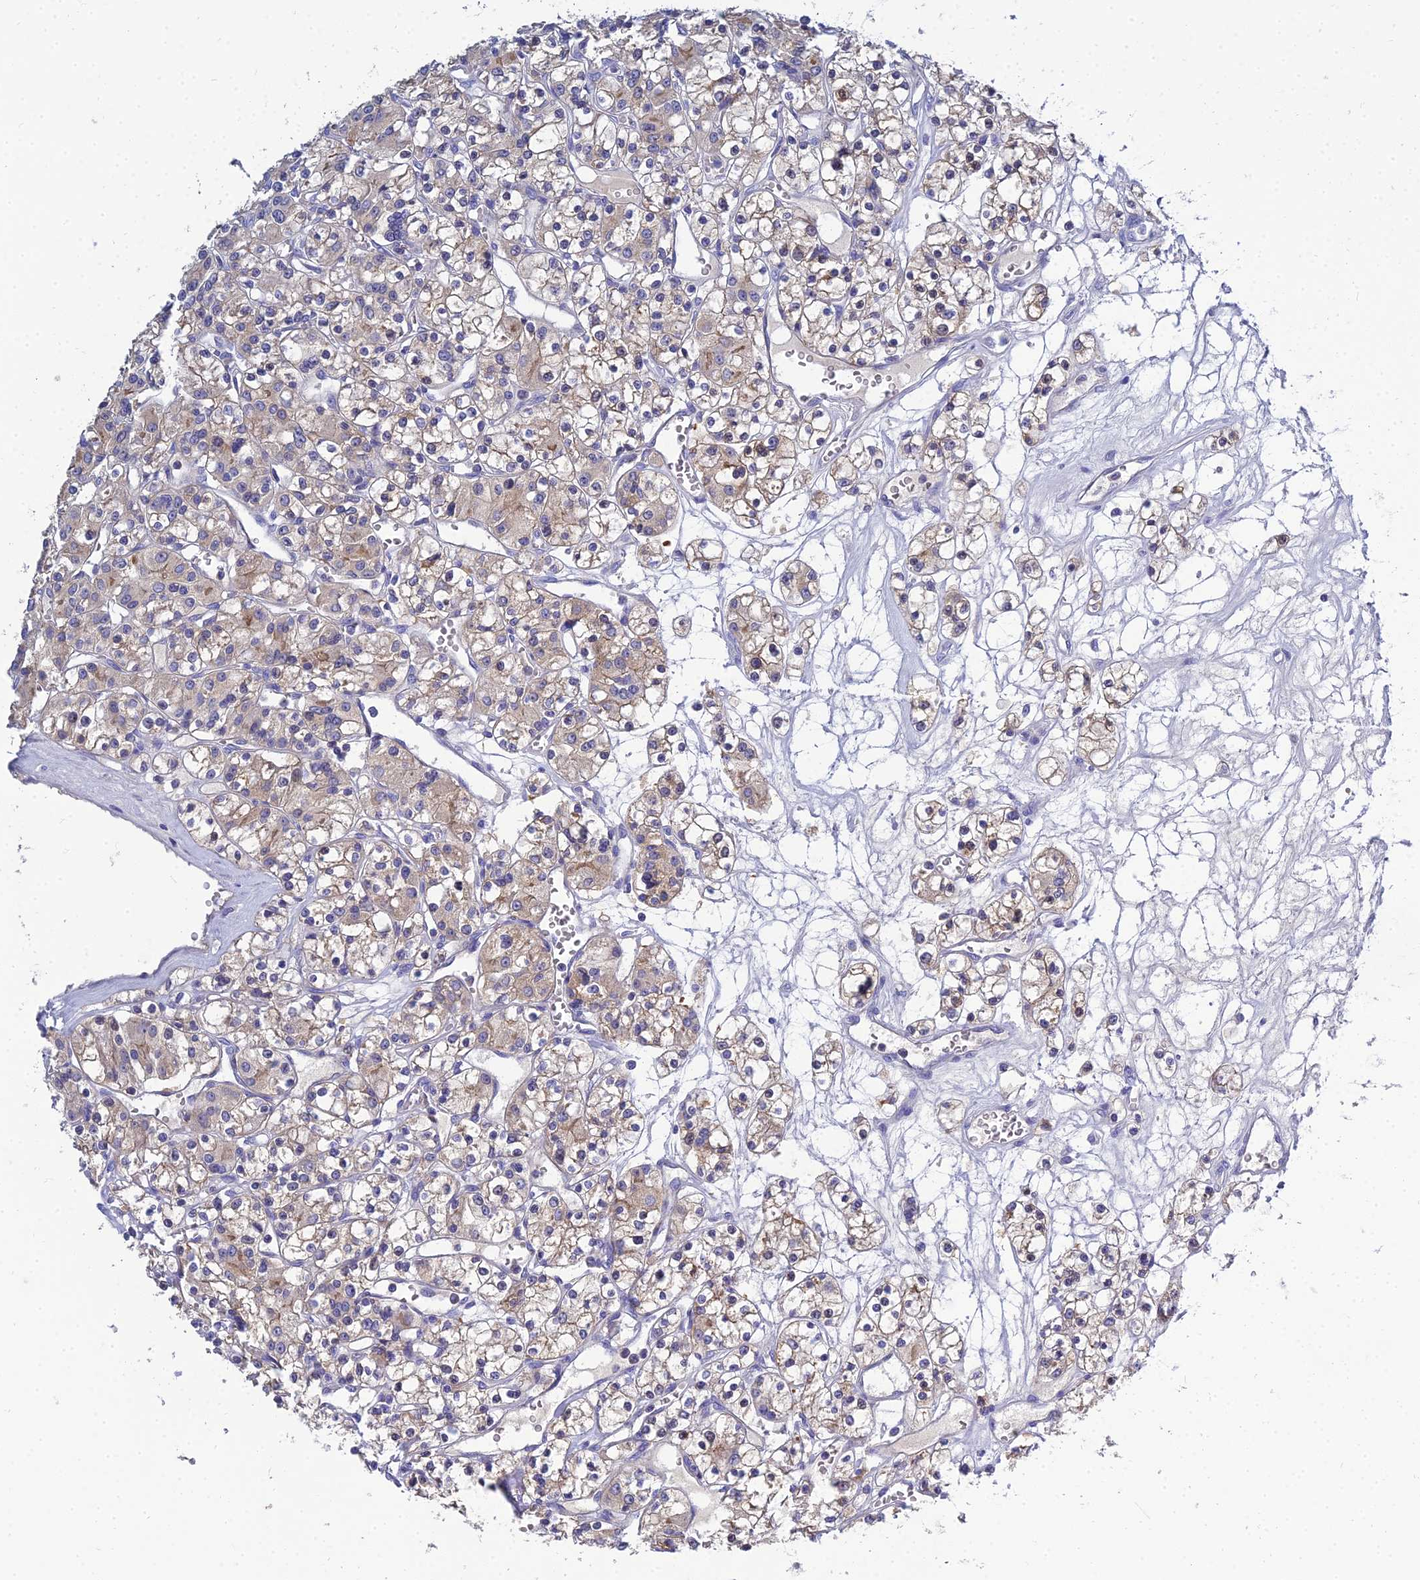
{"staining": {"intensity": "weak", "quantity": ">75%", "location": "cytoplasmic/membranous,nuclear"}, "tissue": "renal cancer", "cell_type": "Tumor cells", "image_type": "cancer", "snomed": [{"axis": "morphology", "description": "Adenocarcinoma, NOS"}, {"axis": "topography", "description": "Kidney"}], "caption": "DAB (3,3'-diaminobenzidine) immunohistochemical staining of human renal cancer exhibits weak cytoplasmic/membranous and nuclear protein staining in about >75% of tumor cells.", "gene": "NPY", "patient": {"sex": "female", "age": 59}}